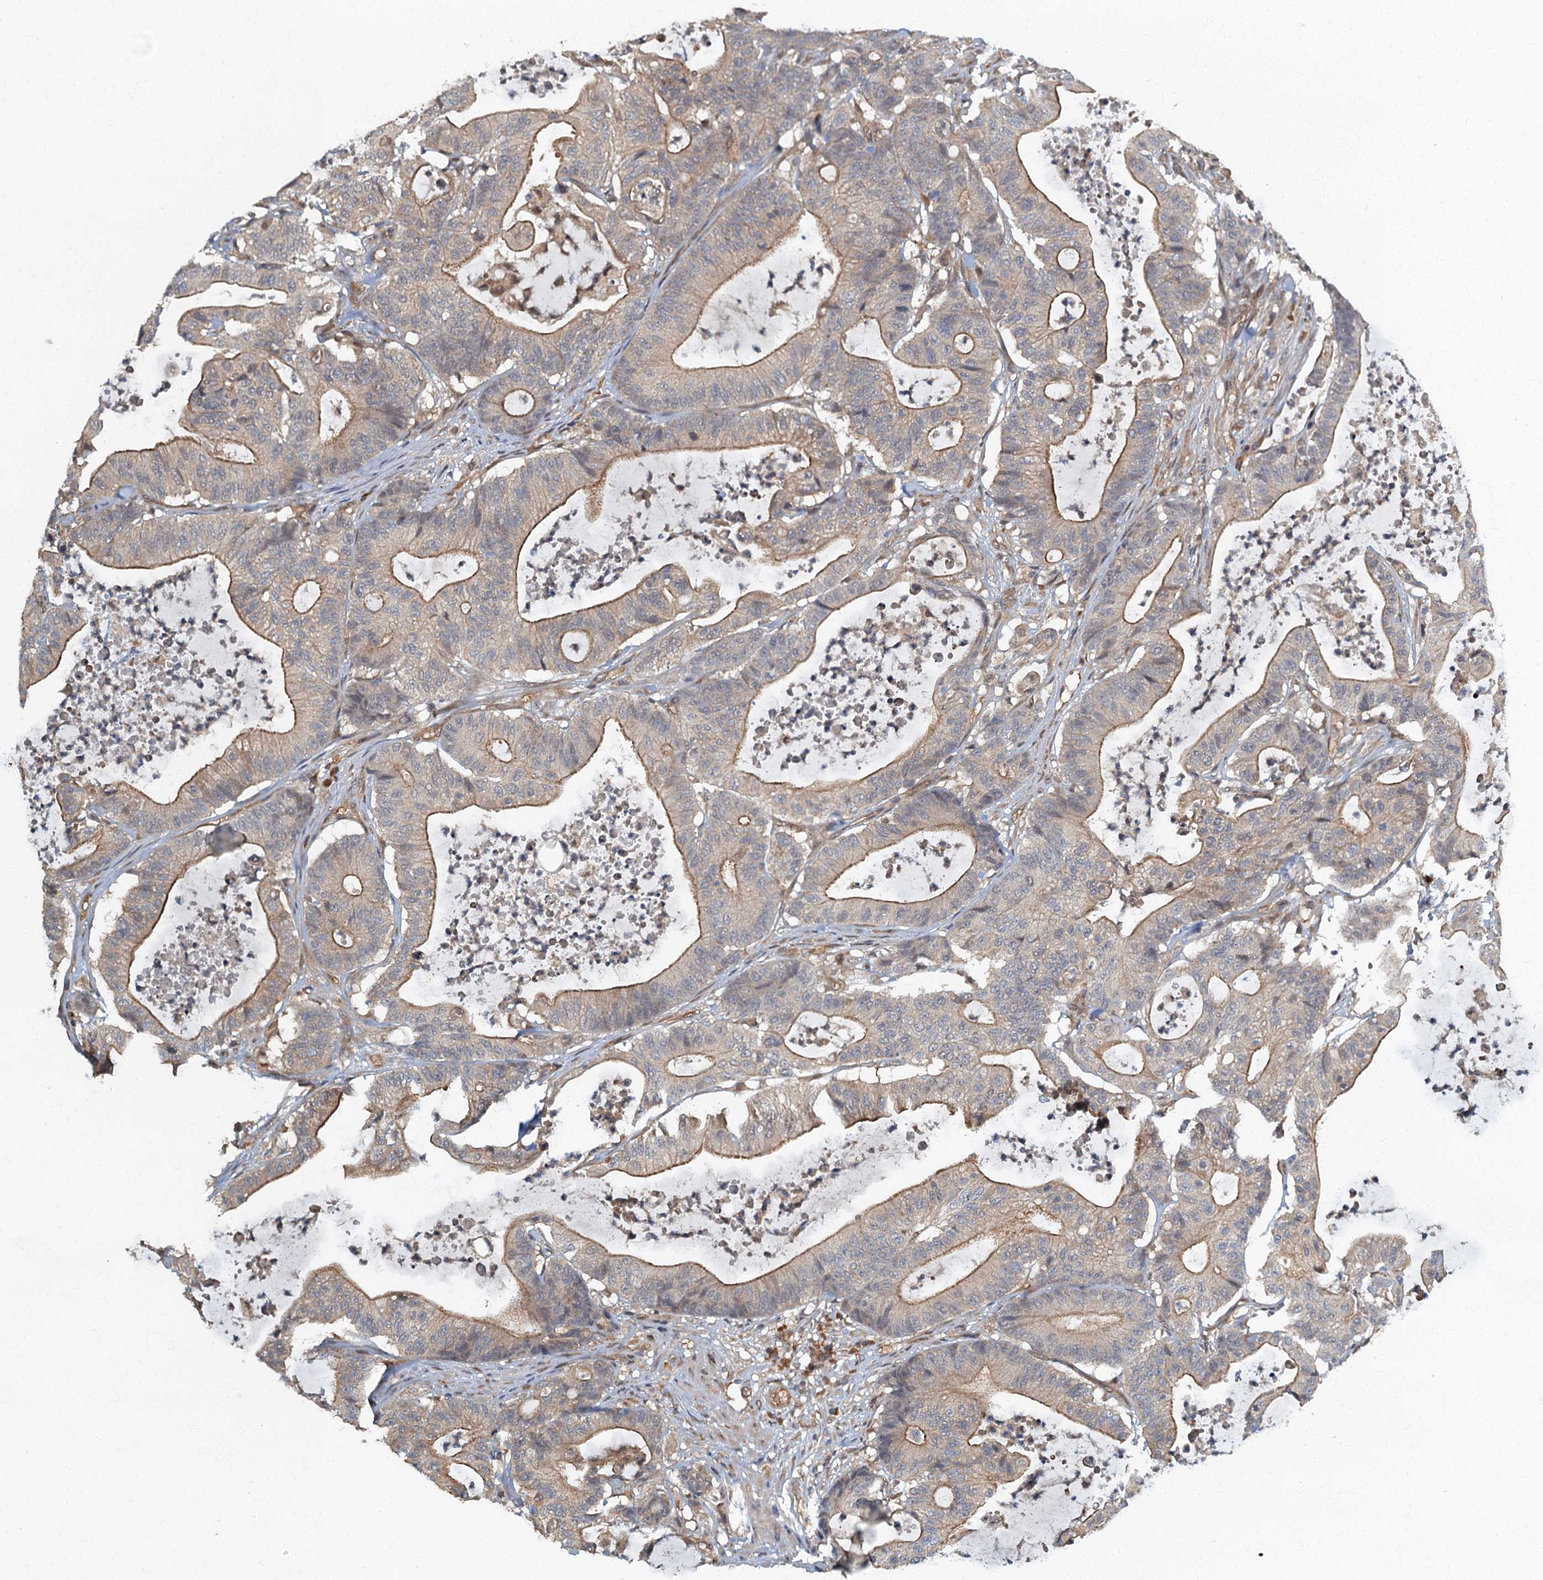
{"staining": {"intensity": "moderate", "quantity": ">75%", "location": "cytoplasmic/membranous"}, "tissue": "colorectal cancer", "cell_type": "Tumor cells", "image_type": "cancer", "snomed": [{"axis": "morphology", "description": "Adenocarcinoma, NOS"}, {"axis": "topography", "description": "Colon"}], "caption": "Protein positivity by IHC demonstrates moderate cytoplasmic/membranous staining in about >75% of tumor cells in colorectal cancer.", "gene": "TBCK", "patient": {"sex": "female", "age": 84}}